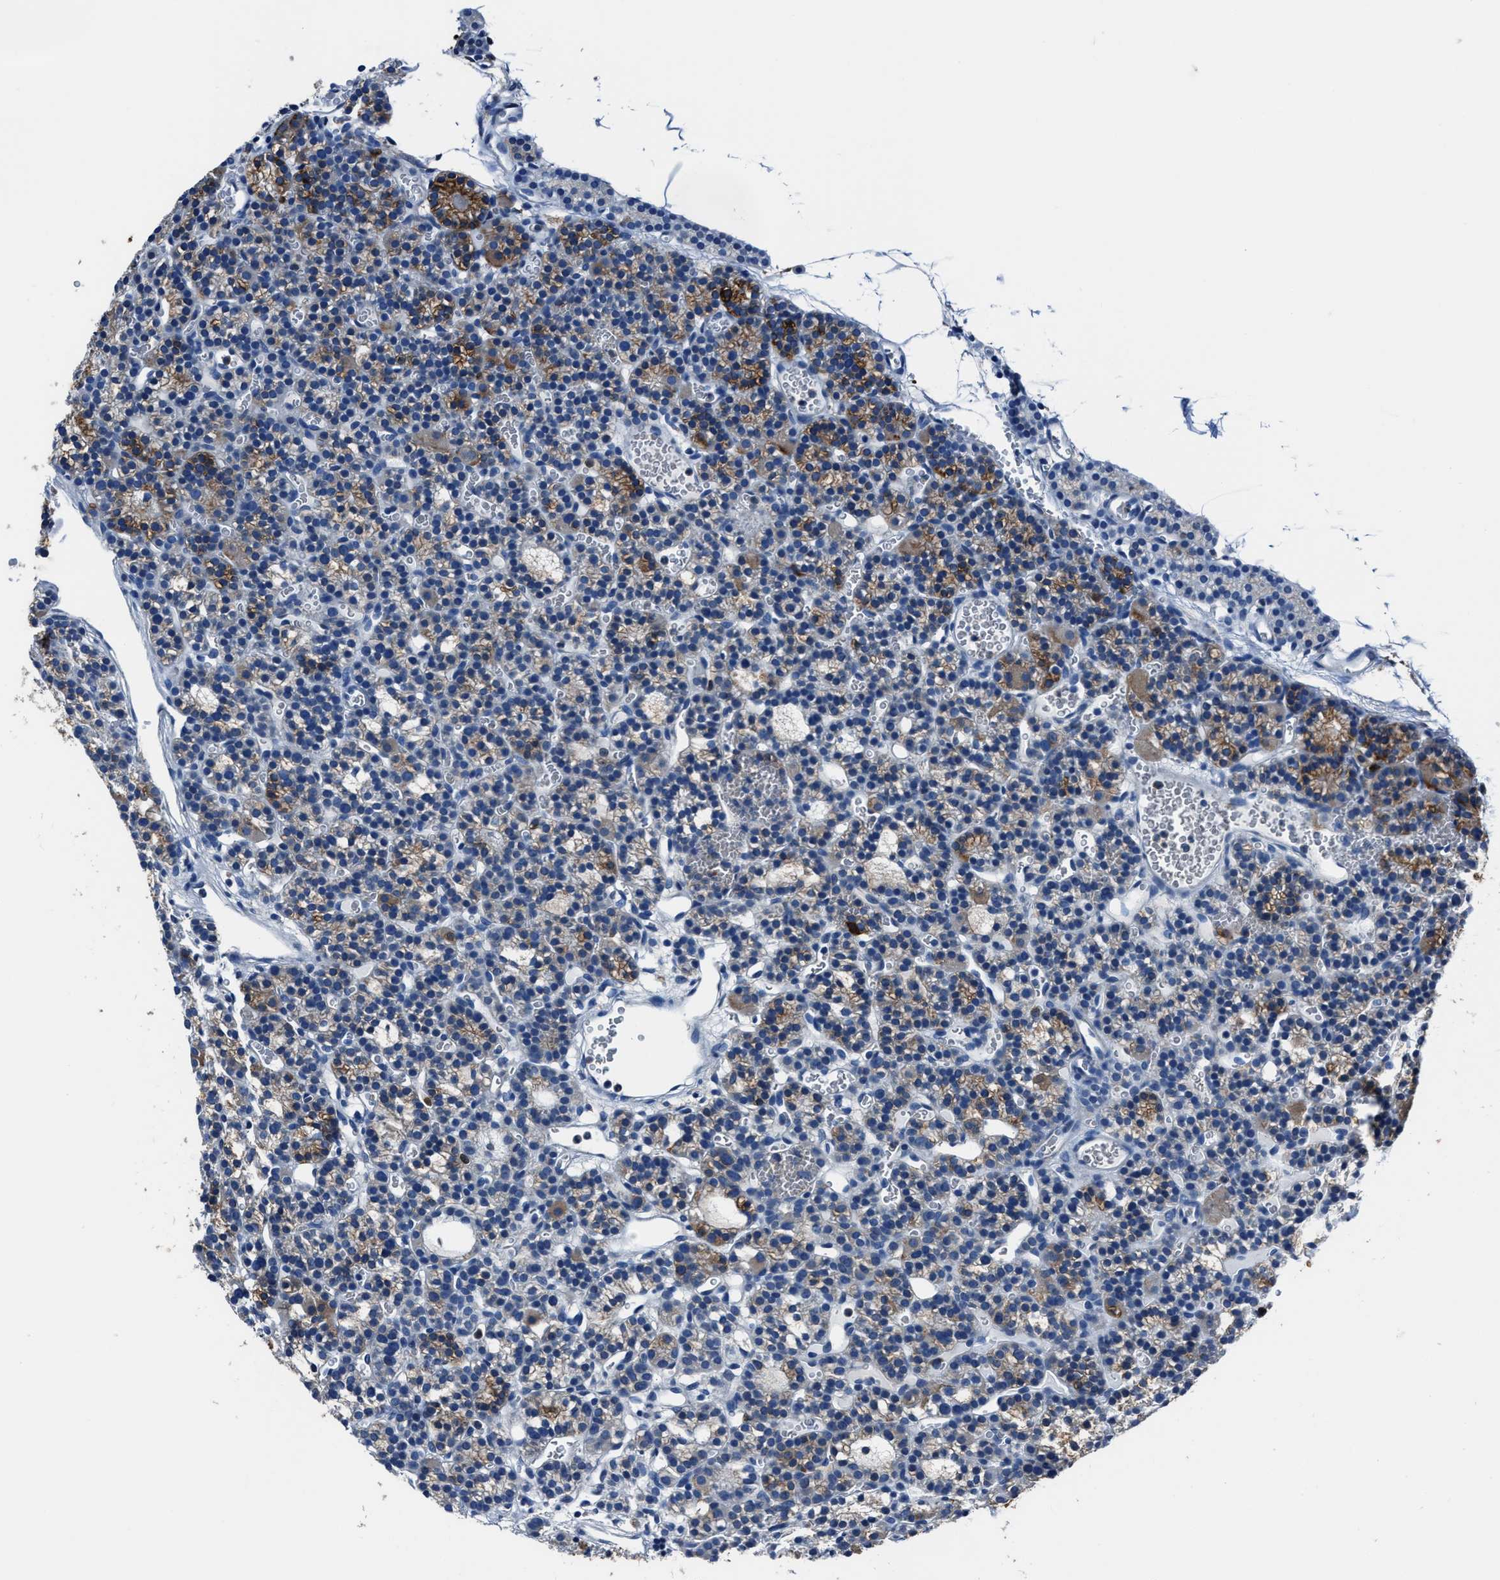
{"staining": {"intensity": "moderate", "quantity": "25%-75%", "location": "cytoplasmic/membranous"}, "tissue": "parathyroid gland", "cell_type": "Glandular cells", "image_type": "normal", "snomed": [{"axis": "morphology", "description": "Normal tissue, NOS"}, {"axis": "morphology", "description": "Adenoma, NOS"}, {"axis": "topography", "description": "Parathyroid gland"}], "caption": "Moderate cytoplasmic/membranous protein positivity is seen in about 25%-75% of glandular cells in parathyroid gland.", "gene": "FTL", "patient": {"sex": "female", "age": 58}}